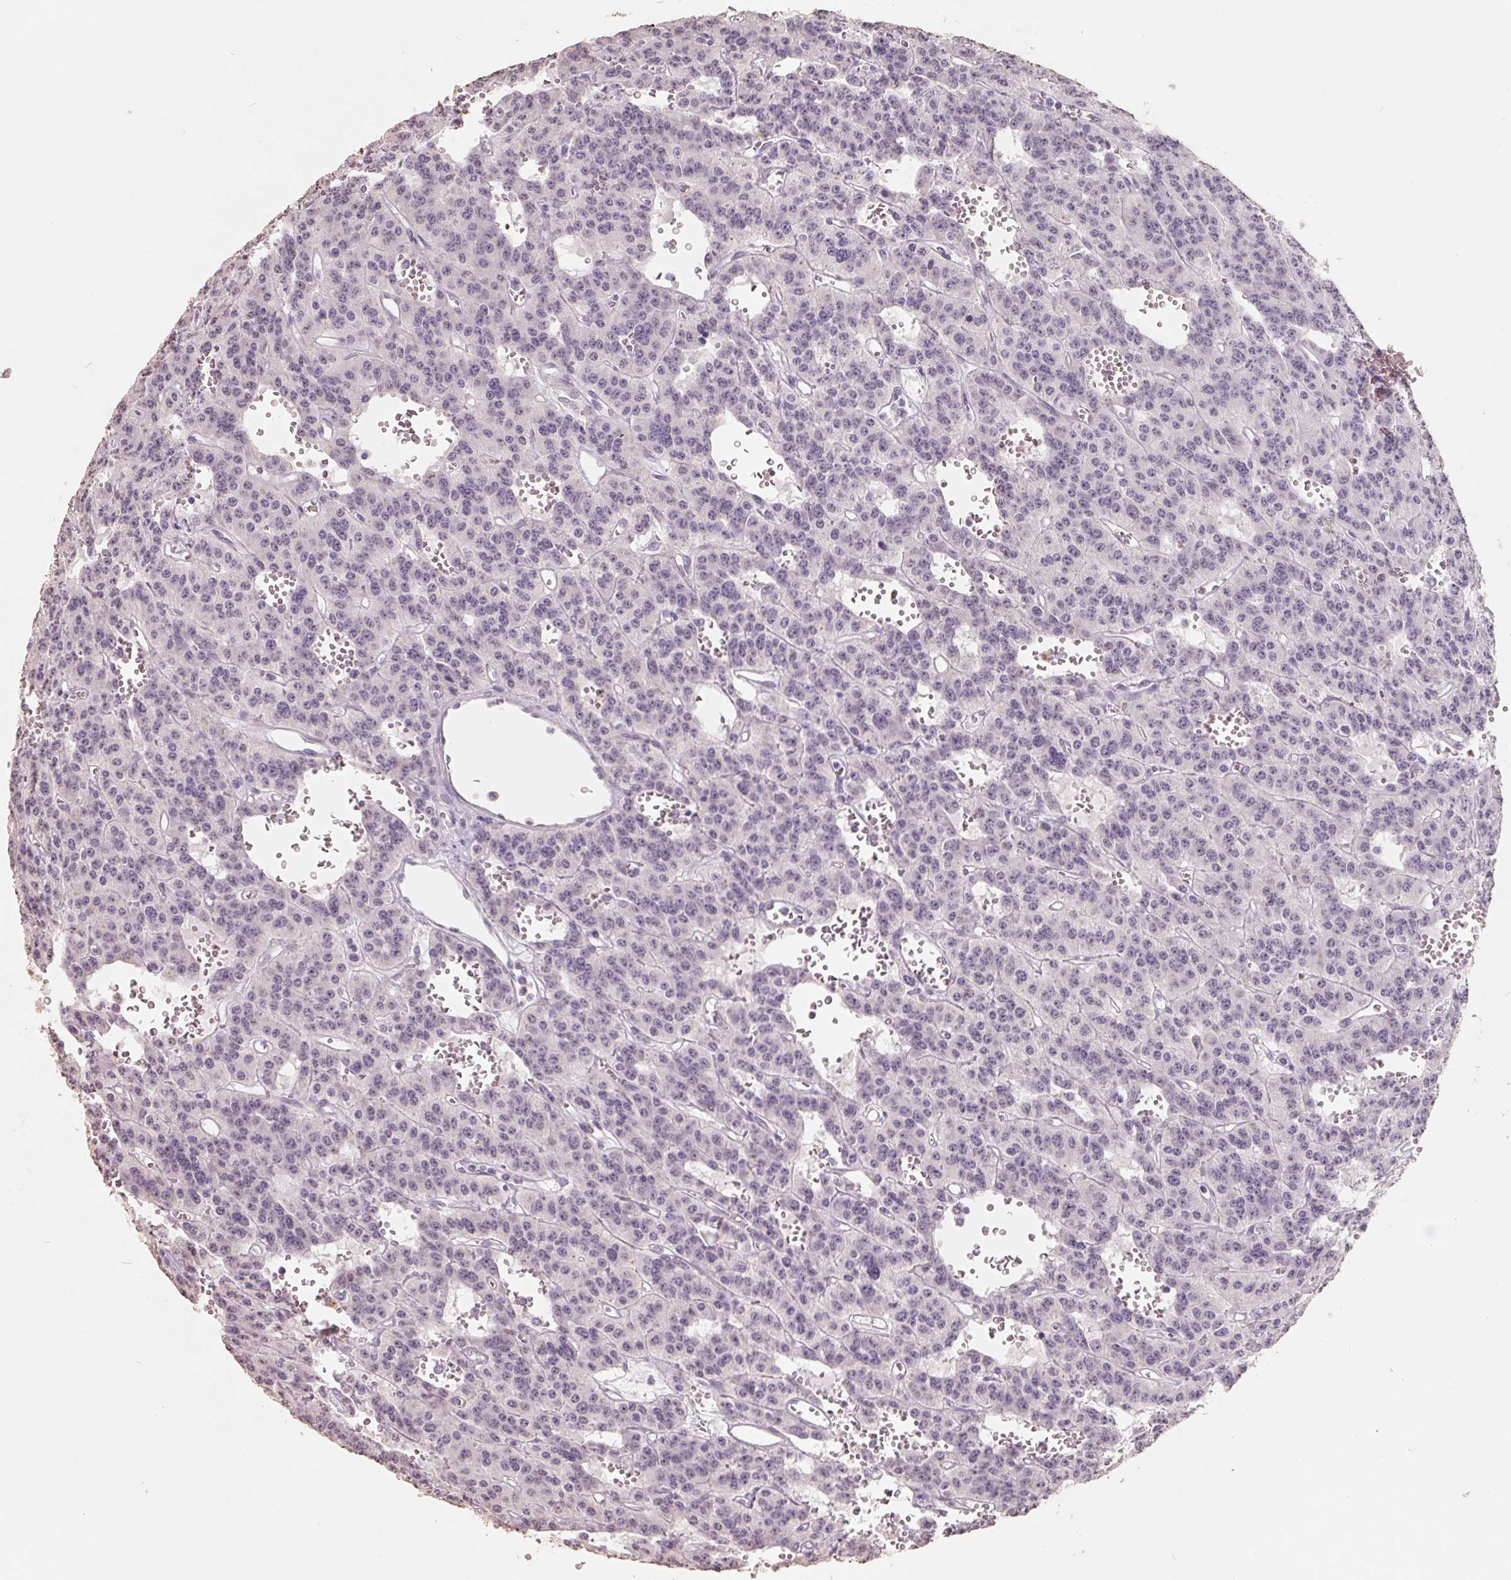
{"staining": {"intensity": "negative", "quantity": "none", "location": "none"}, "tissue": "carcinoid", "cell_type": "Tumor cells", "image_type": "cancer", "snomed": [{"axis": "morphology", "description": "Carcinoid, malignant, NOS"}, {"axis": "topography", "description": "Lung"}], "caption": "This is an IHC histopathology image of carcinoid (malignant). There is no staining in tumor cells.", "gene": "FTCD", "patient": {"sex": "female", "age": 71}}